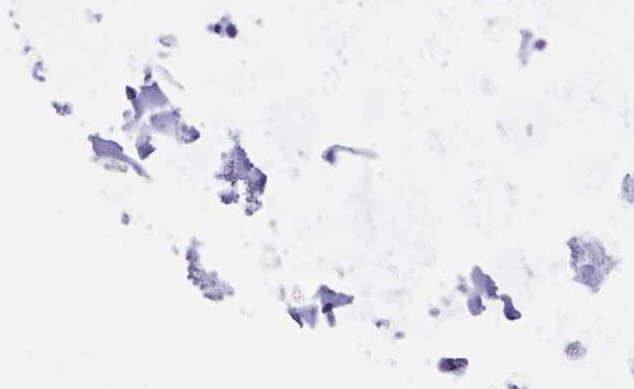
{"staining": {"intensity": "negative", "quantity": "none", "location": "none"}, "tissue": "adipose tissue", "cell_type": "Adipocytes", "image_type": "normal", "snomed": [{"axis": "morphology", "description": "Normal tissue, NOS"}, {"axis": "topography", "description": "Lymph node"}, {"axis": "topography", "description": "Cartilage tissue"}, {"axis": "topography", "description": "Bronchus"}], "caption": "Image shows no protein staining in adipocytes of benign adipose tissue. (DAB (3,3'-diaminobenzidine) immunohistochemistry, high magnification).", "gene": "OR51M1", "patient": {"sex": "female", "age": 70}}